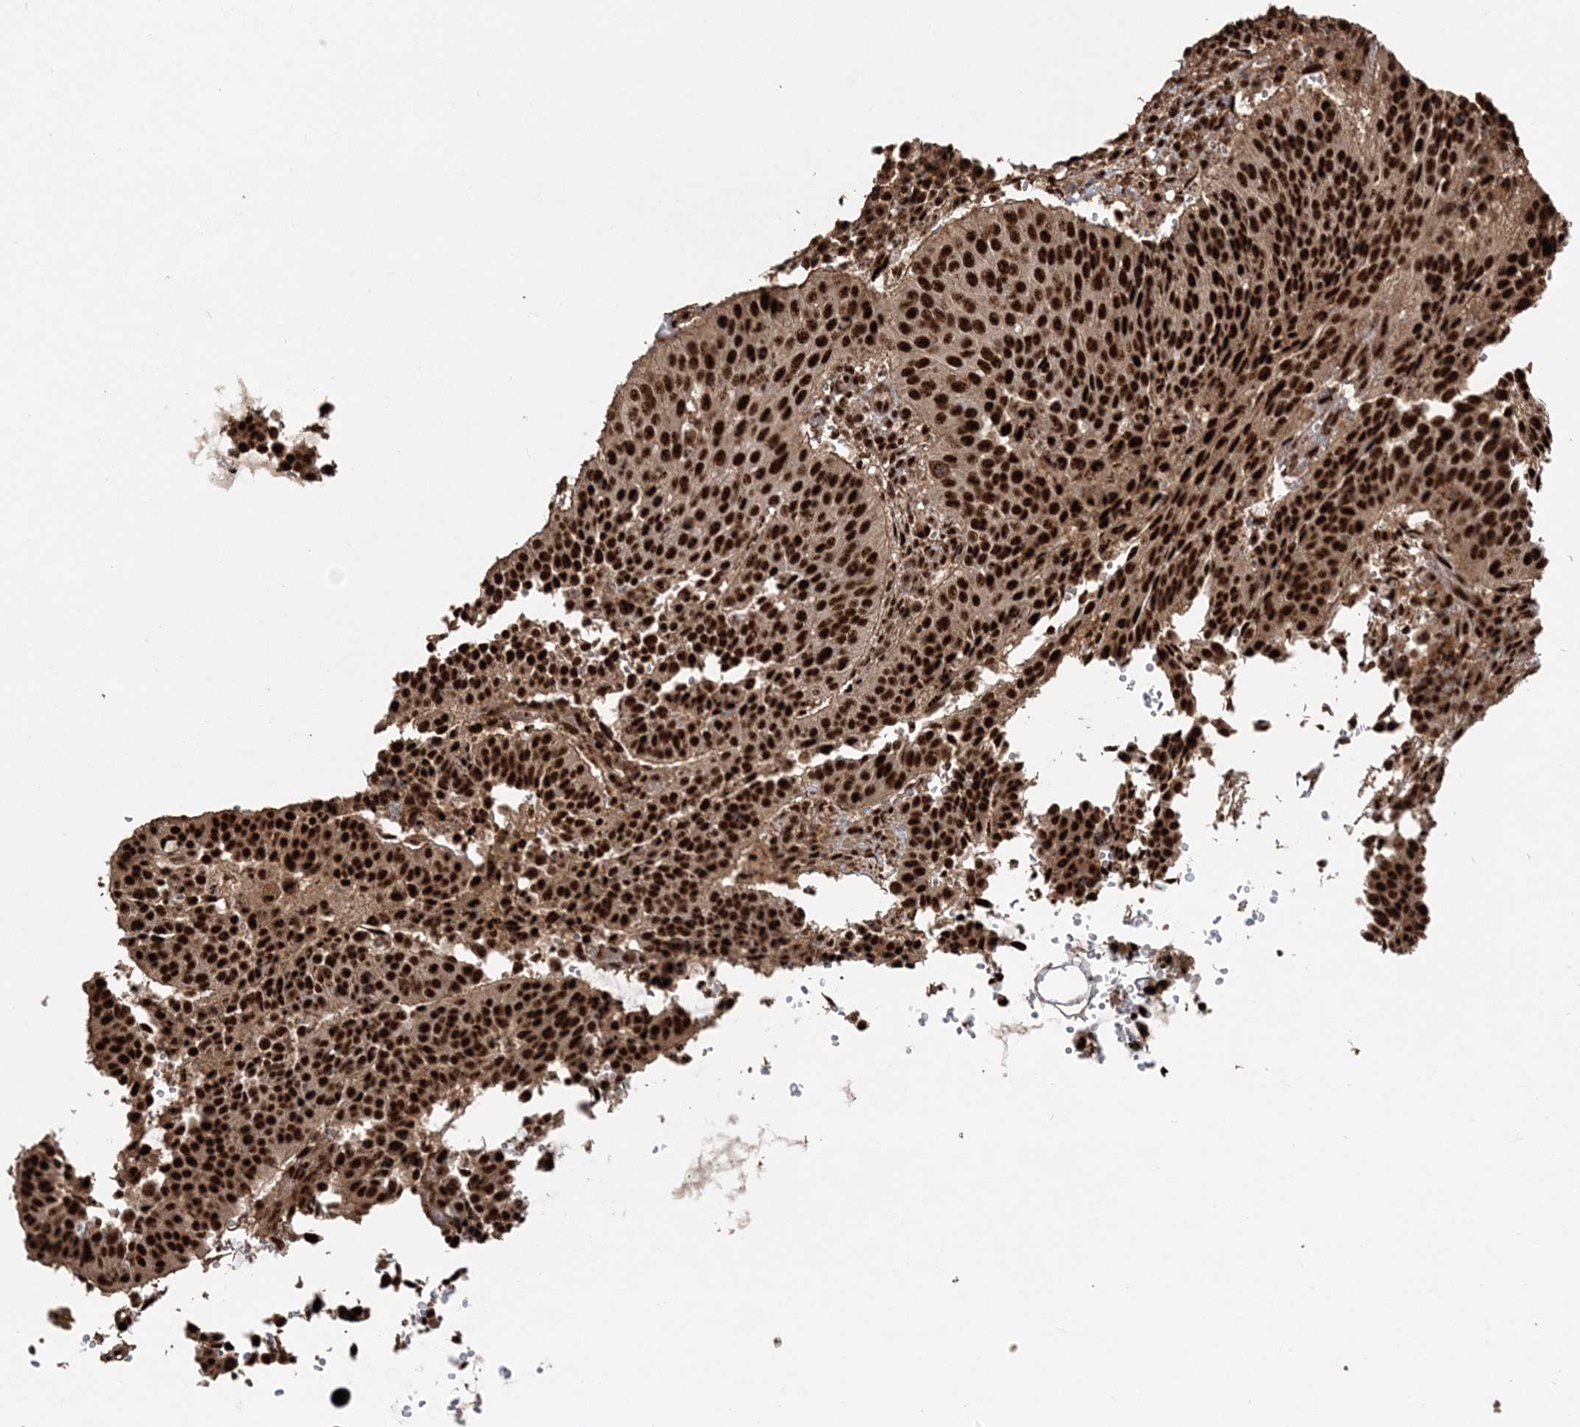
{"staining": {"intensity": "strong", "quantity": ">75%", "location": "nuclear"}, "tissue": "cervical cancer", "cell_type": "Tumor cells", "image_type": "cancer", "snomed": [{"axis": "morphology", "description": "Normal tissue, NOS"}, {"axis": "morphology", "description": "Squamous cell carcinoma, NOS"}, {"axis": "topography", "description": "Cervix"}], "caption": "A high-resolution photomicrograph shows immunohistochemistry (IHC) staining of cervical cancer (squamous cell carcinoma), which displays strong nuclear staining in approximately >75% of tumor cells.", "gene": "EXOSC8", "patient": {"sex": "female", "age": 39}}